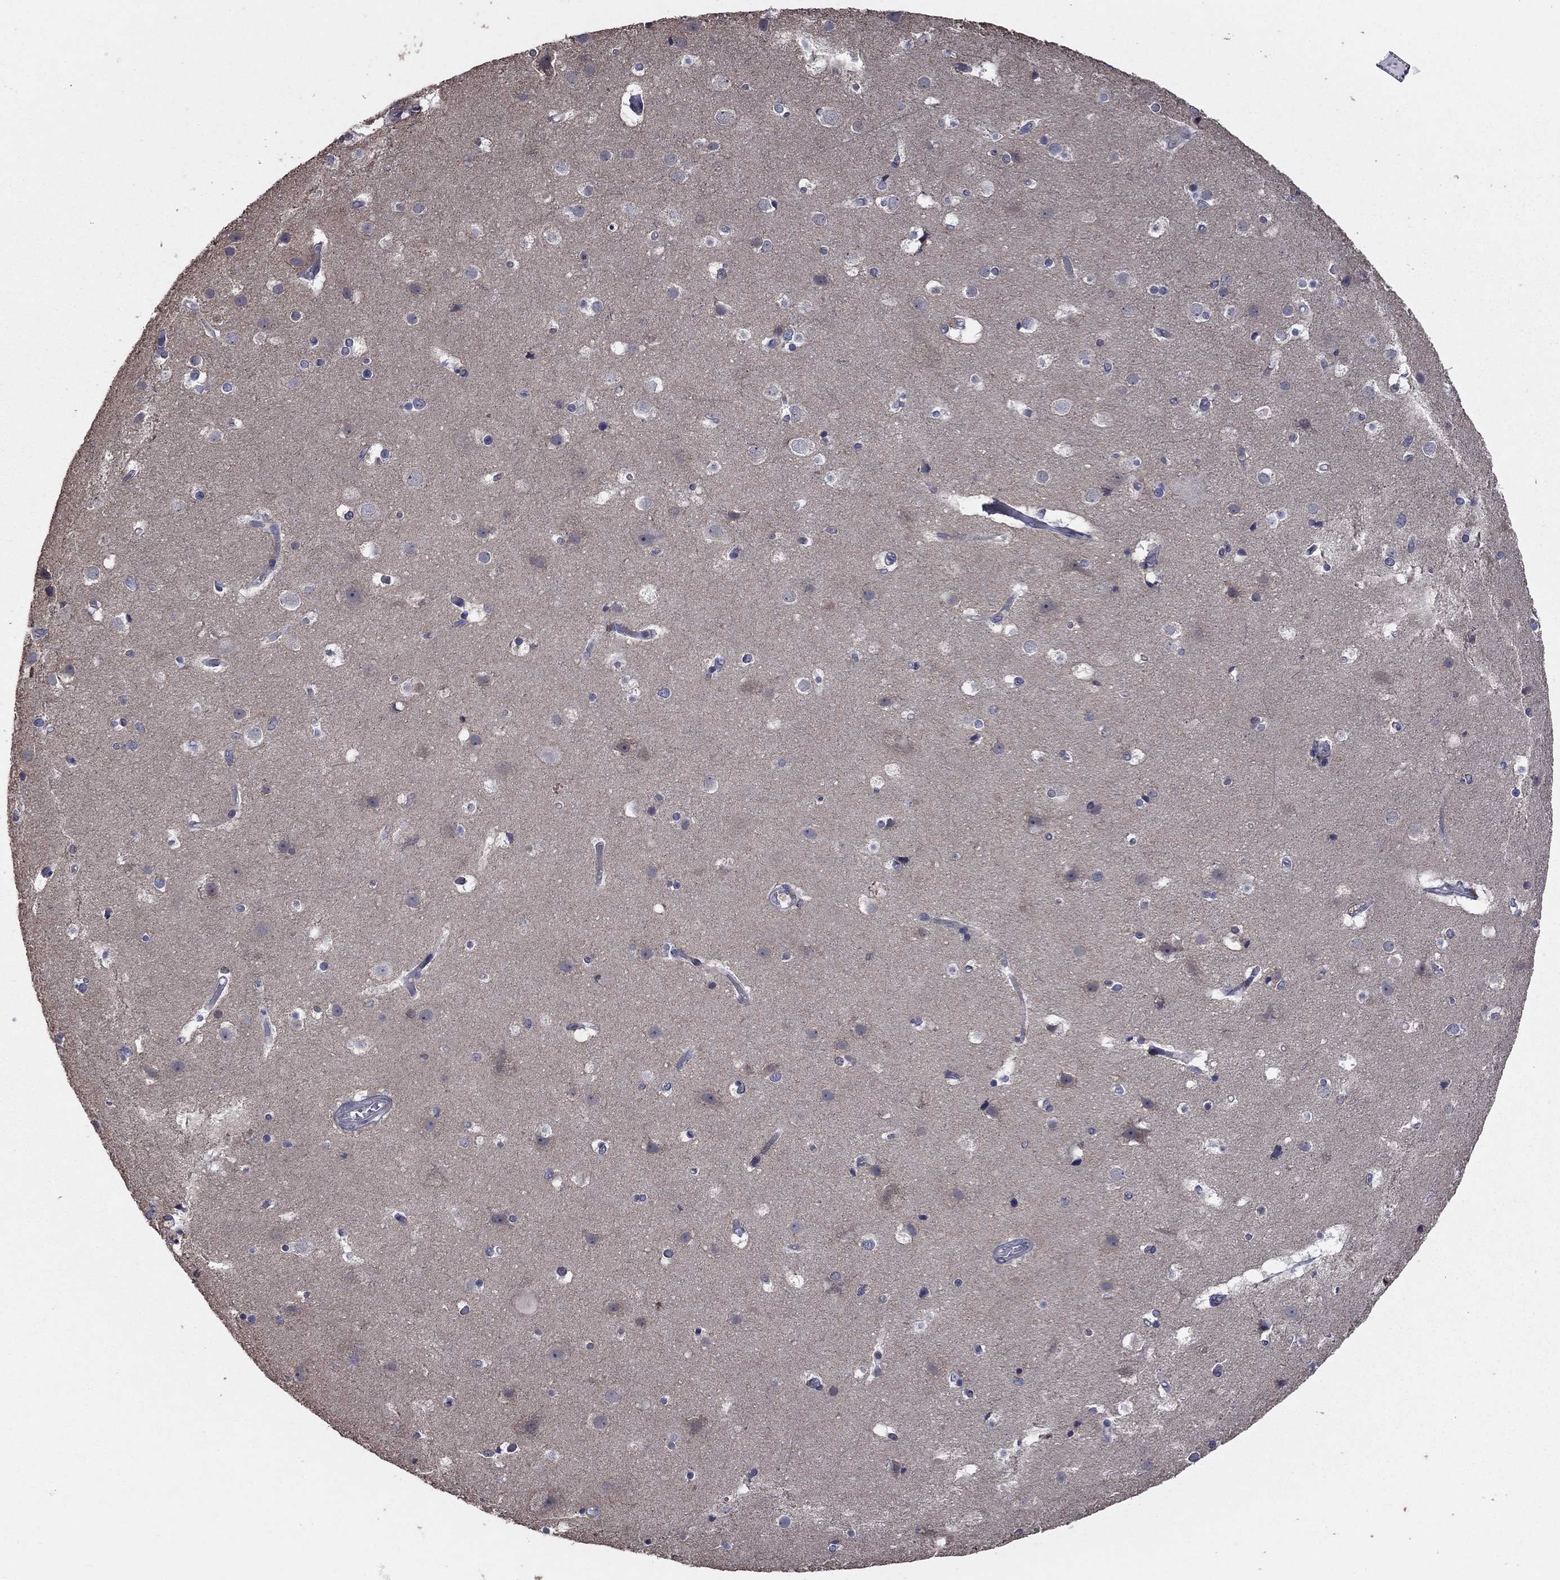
{"staining": {"intensity": "negative", "quantity": "none", "location": "none"}, "tissue": "cerebral cortex", "cell_type": "Endothelial cells", "image_type": "normal", "snomed": [{"axis": "morphology", "description": "Normal tissue, NOS"}, {"axis": "topography", "description": "Cerebral cortex"}], "caption": "Protein analysis of unremarkable cerebral cortex demonstrates no significant positivity in endothelial cells. The staining is performed using DAB (3,3'-diaminobenzidine) brown chromogen with nuclei counter-stained in using hematoxylin.", "gene": "MEA1", "patient": {"sex": "female", "age": 52}}